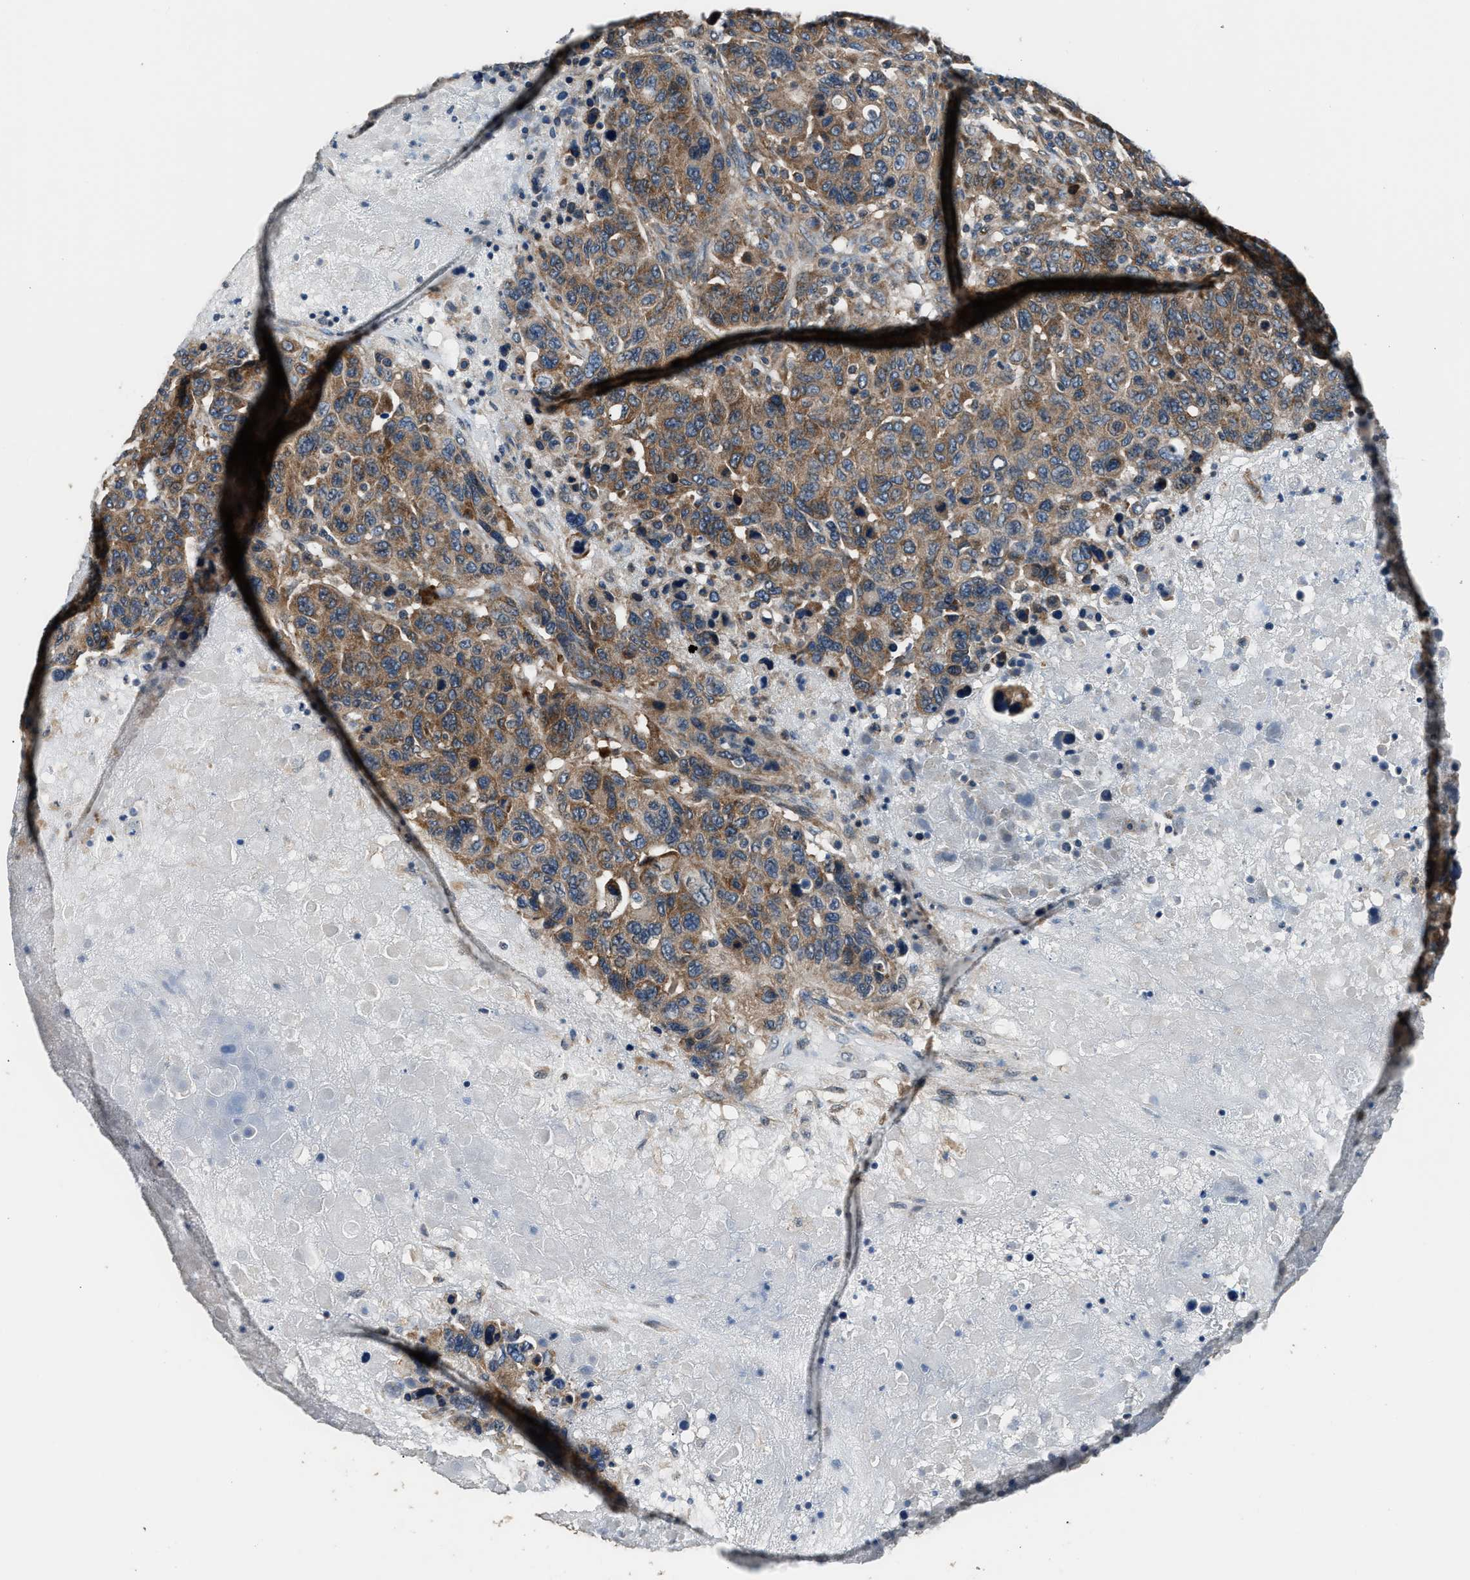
{"staining": {"intensity": "moderate", "quantity": ">75%", "location": "cytoplasmic/membranous"}, "tissue": "breast cancer", "cell_type": "Tumor cells", "image_type": "cancer", "snomed": [{"axis": "morphology", "description": "Duct carcinoma"}, {"axis": "topography", "description": "Breast"}], "caption": "Breast cancer (infiltrating ductal carcinoma) was stained to show a protein in brown. There is medium levels of moderate cytoplasmic/membranous staining in approximately >75% of tumor cells.", "gene": "IMPDH2", "patient": {"sex": "female", "age": 37}}